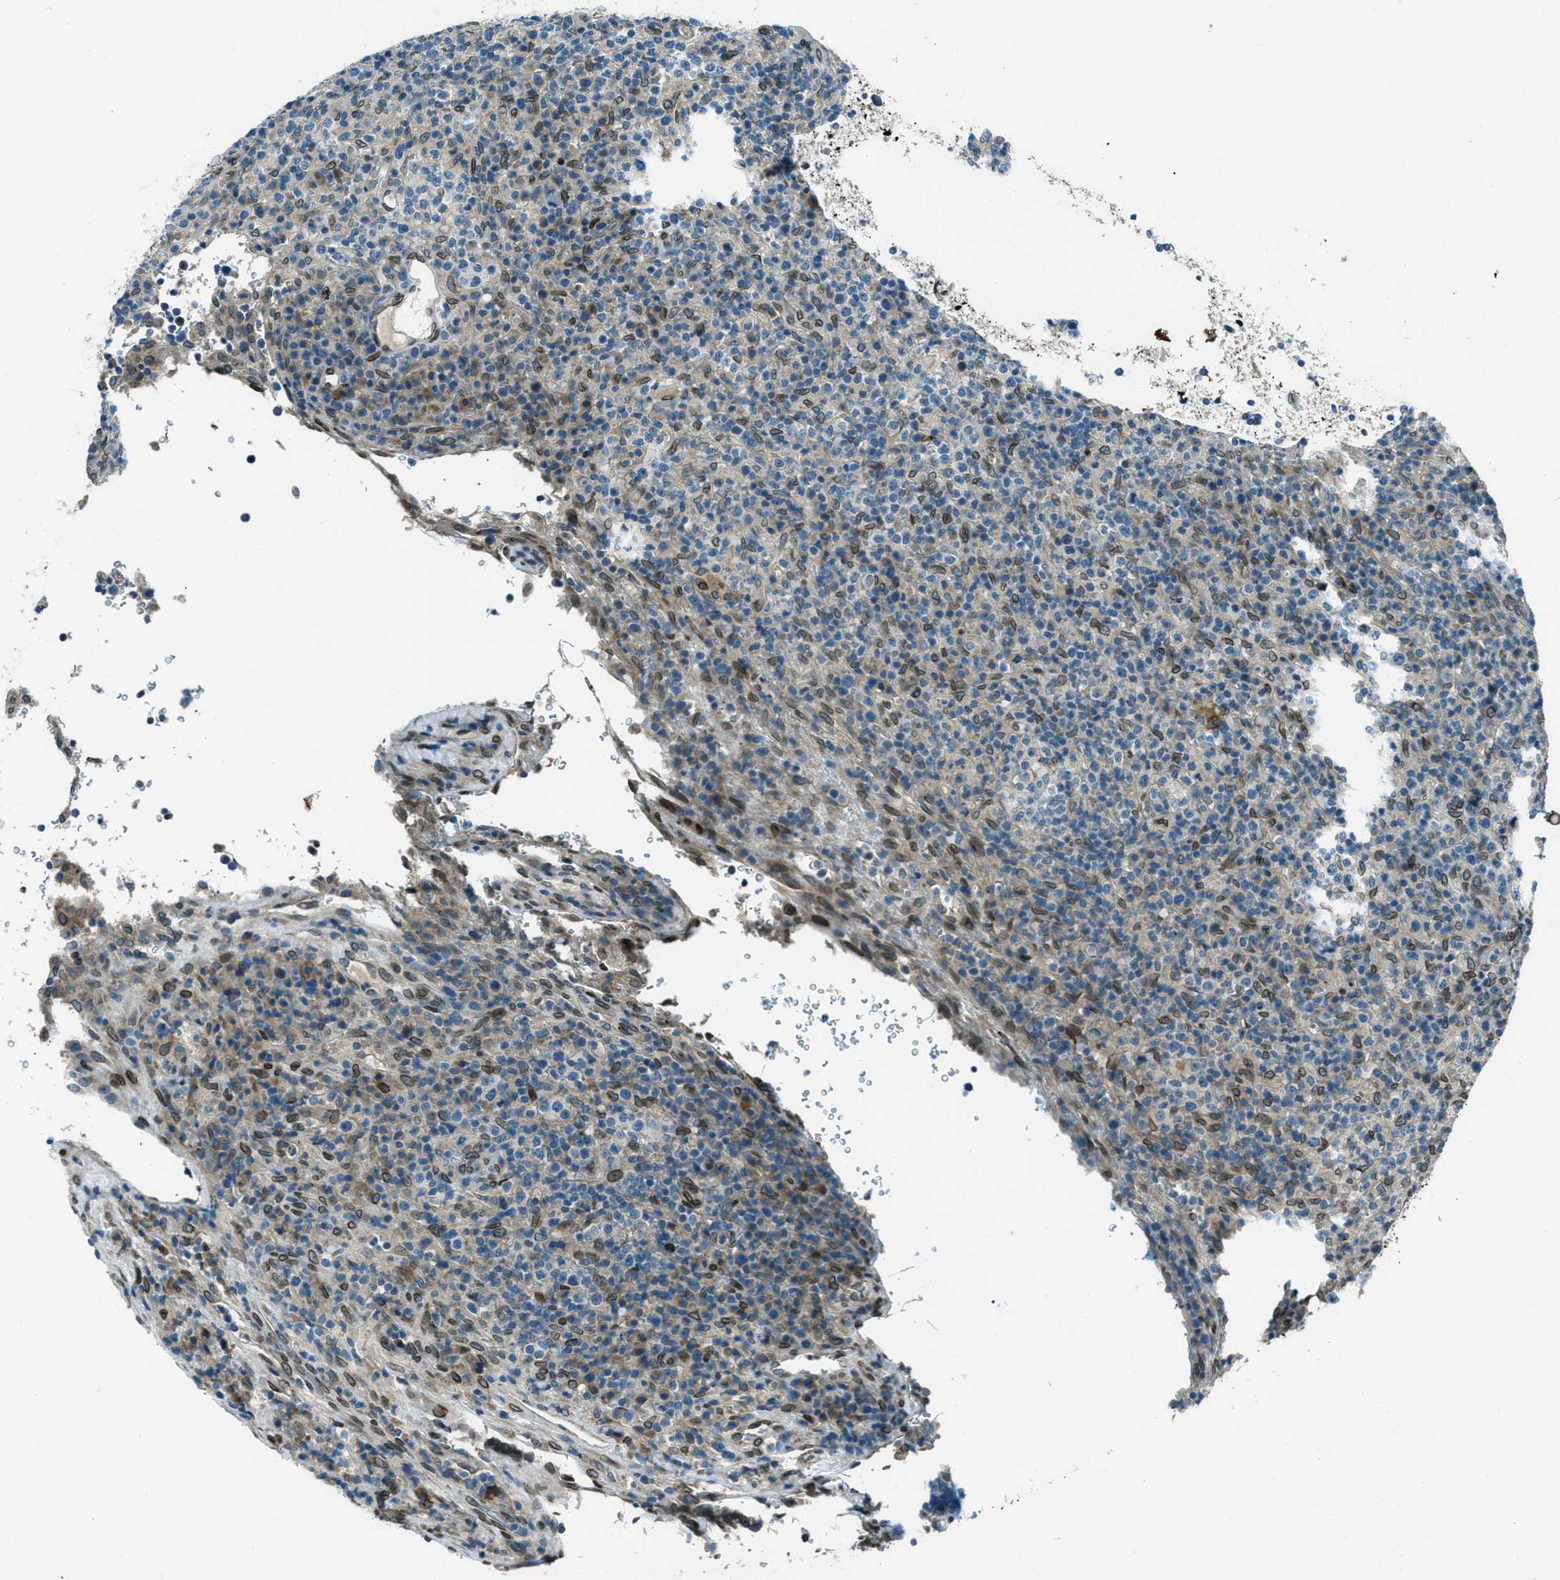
{"staining": {"intensity": "moderate", "quantity": "<25%", "location": "cytoplasmic/membranous,nuclear"}, "tissue": "lymphoma", "cell_type": "Tumor cells", "image_type": "cancer", "snomed": [{"axis": "morphology", "description": "Malignant lymphoma, non-Hodgkin's type, High grade"}, {"axis": "topography", "description": "Lymph node"}], "caption": "Lymphoma stained with DAB immunohistochemistry exhibits low levels of moderate cytoplasmic/membranous and nuclear staining in approximately <25% of tumor cells. The staining was performed using DAB, with brown indicating positive protein expression. Nuclei are stained blue with hematoxylin.", "gene": "LEMD2", "patient": {"sex": "female", "age": 76}}